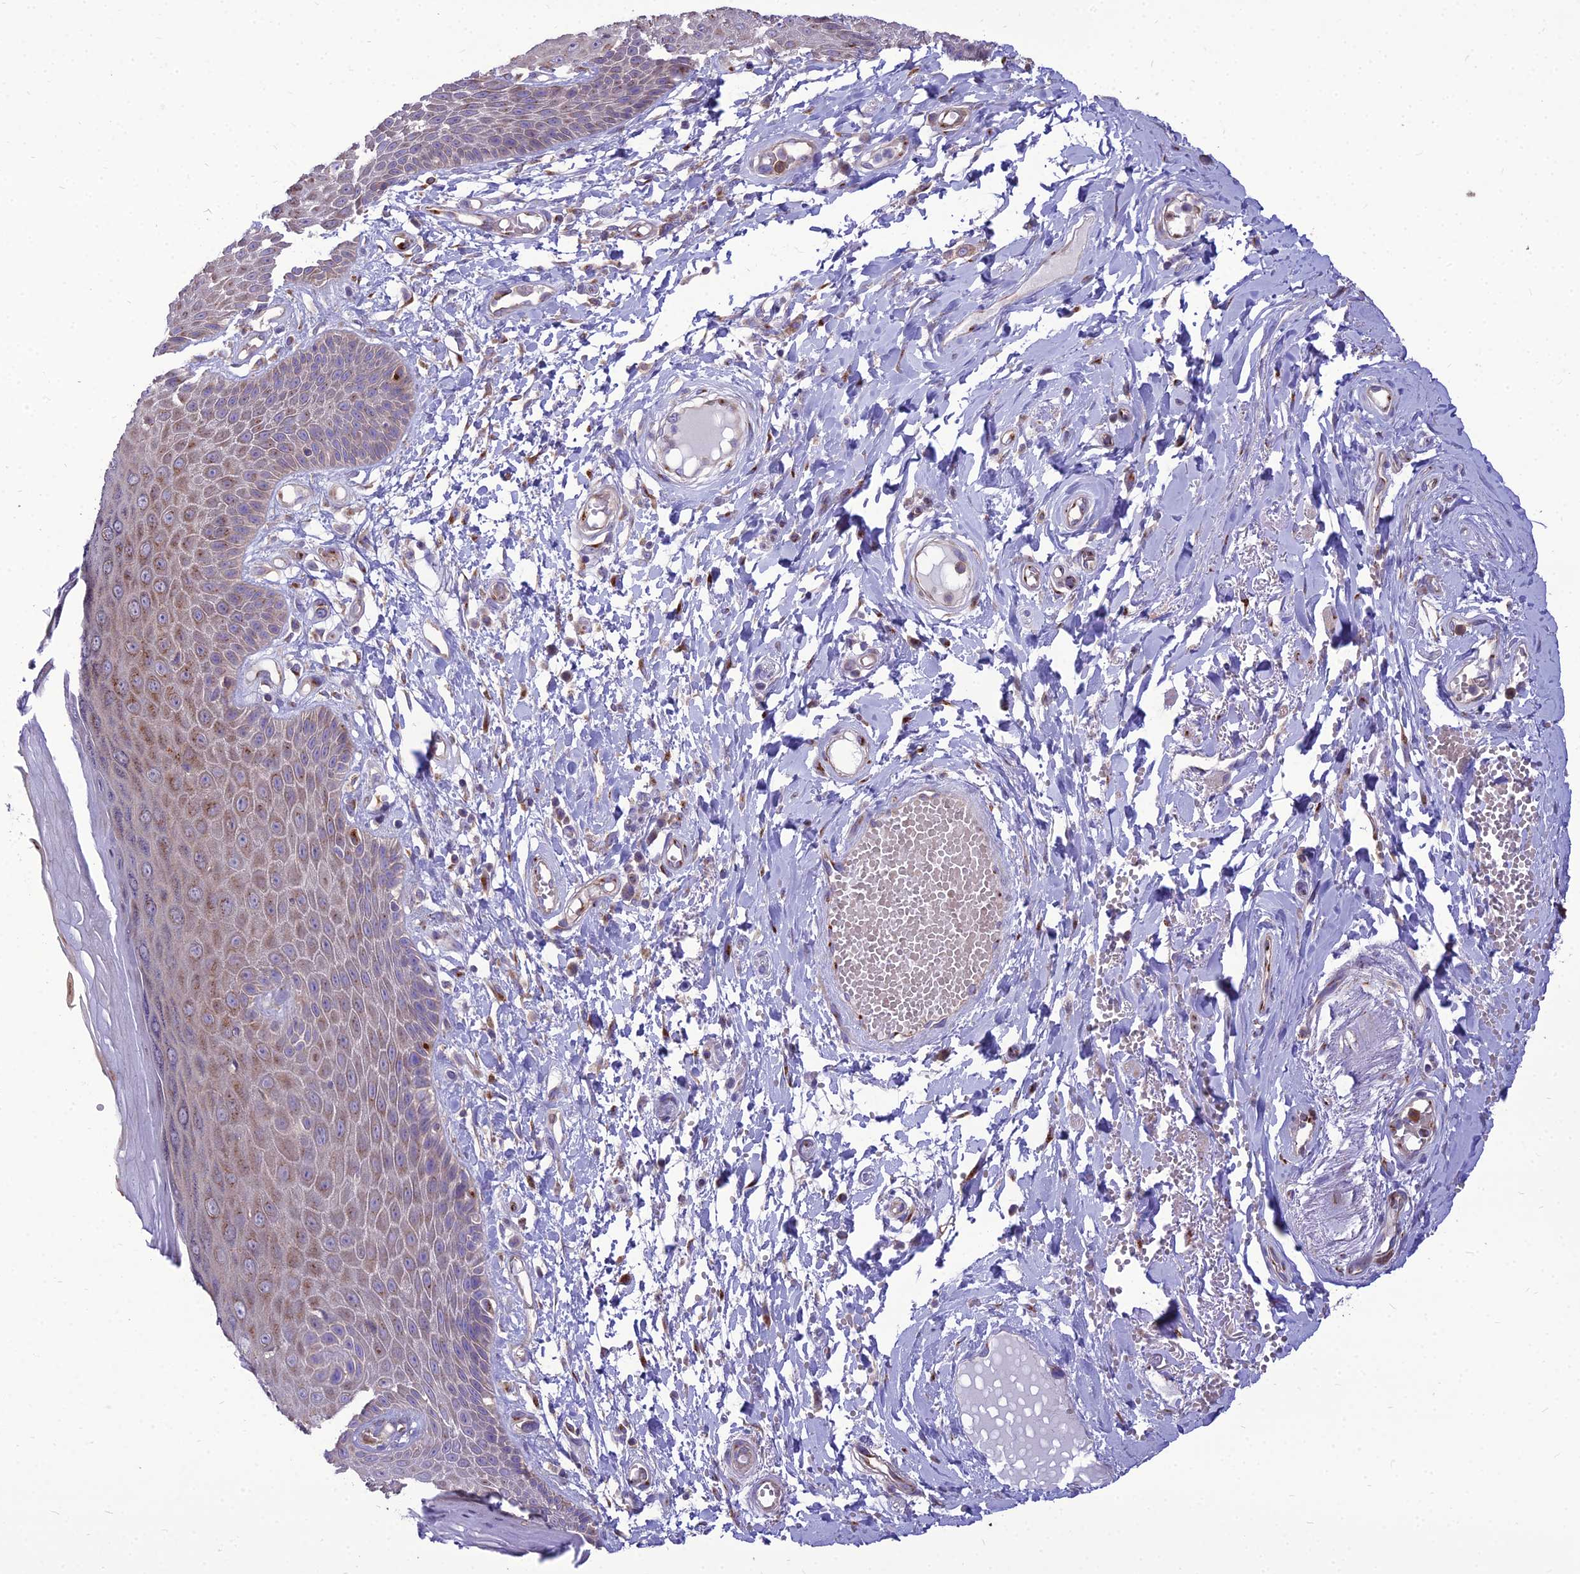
{"staining": {"intensity": "moderate", "quantity": "25%-75%", "location": "cytoplasmic/membranous"}, "tissue": "skin", "cell_type": "Epidermal cells", "image_type": "normal", "snomed": [{"axis": "morphology", "description": "Normal tissue, NOS"}, {"axis": "topography", "description": "Anal"}], "caption": "High-magnification brightfield microscopy of unremarkable skin stained with DAB (3,3'-diaminobenzidine) (brown) and counterstained with hematoxylin (blue). epidermal cells exhibit moderate cytoplasmic/membranous staining is appreciated in about25%-75% of cells. The protein is shown in brown color, while the nuclei are stained blue.", "gene": "SPRYD7", "patient": {"sex": "male", "age": 78}}